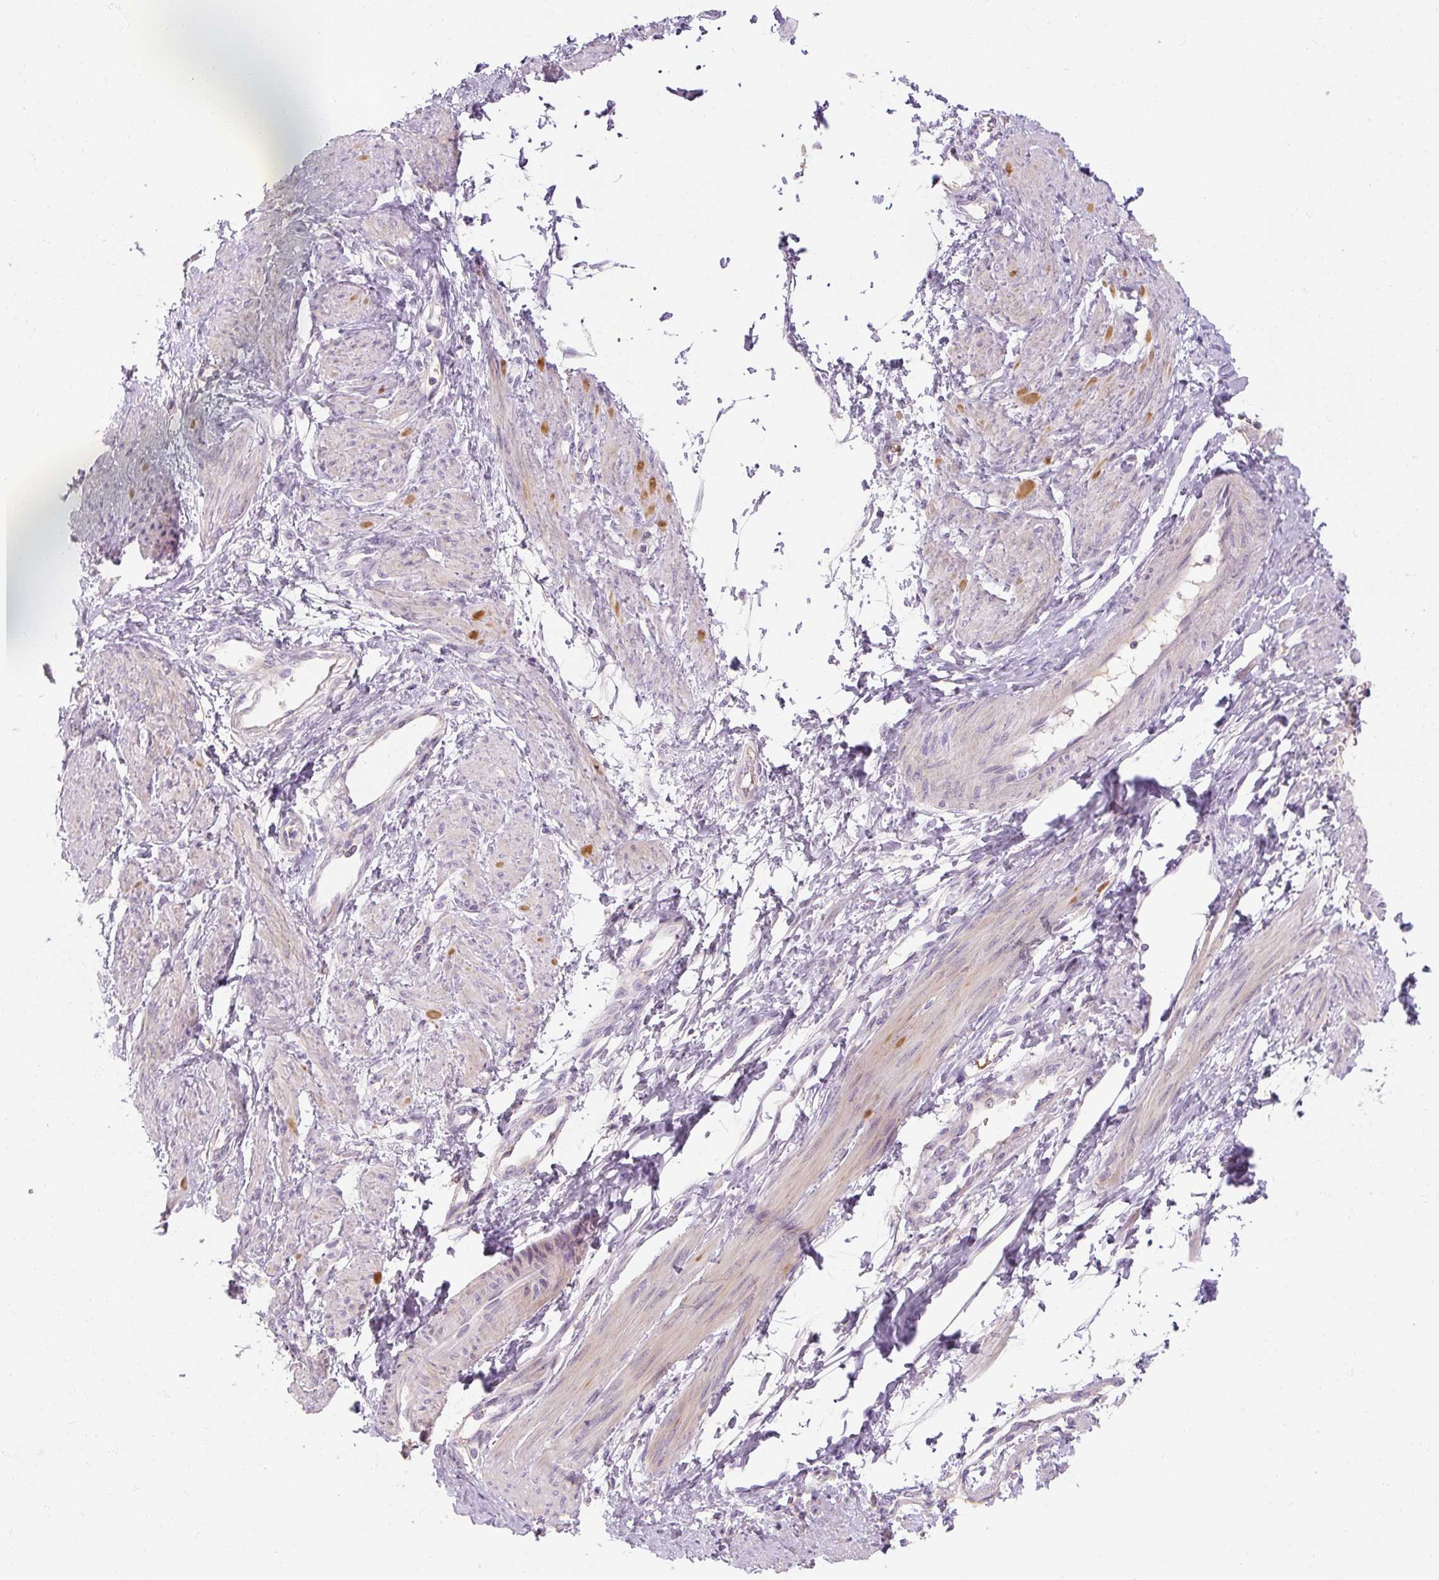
{"staining": {"intensity": "moderate", "quantity": "<25%", "location": "cytoplasmic/membranous"}, "tissue": "smooth muscle", "cell_type": "Smooth muscle cells", "image_type": "normal", "snomed": [{"axis": "morphology", "description": "Normal tissue, NOS"}, {"axis": "topography", "description": "Smooth muscle"}, {"axis": "topography", "description": "Uterus"}], "caption": "Normal smooth muscle was stained to show a protein in brown. There is low levels of moderate cytoplasmic/membranous staining in approximately <25% of smooth muscle cells. (DAB = brown stain, brightfield microscopy at high magnification).", "gene": "NFE2L3", "patient": {"sex": "female", "age": 39}}